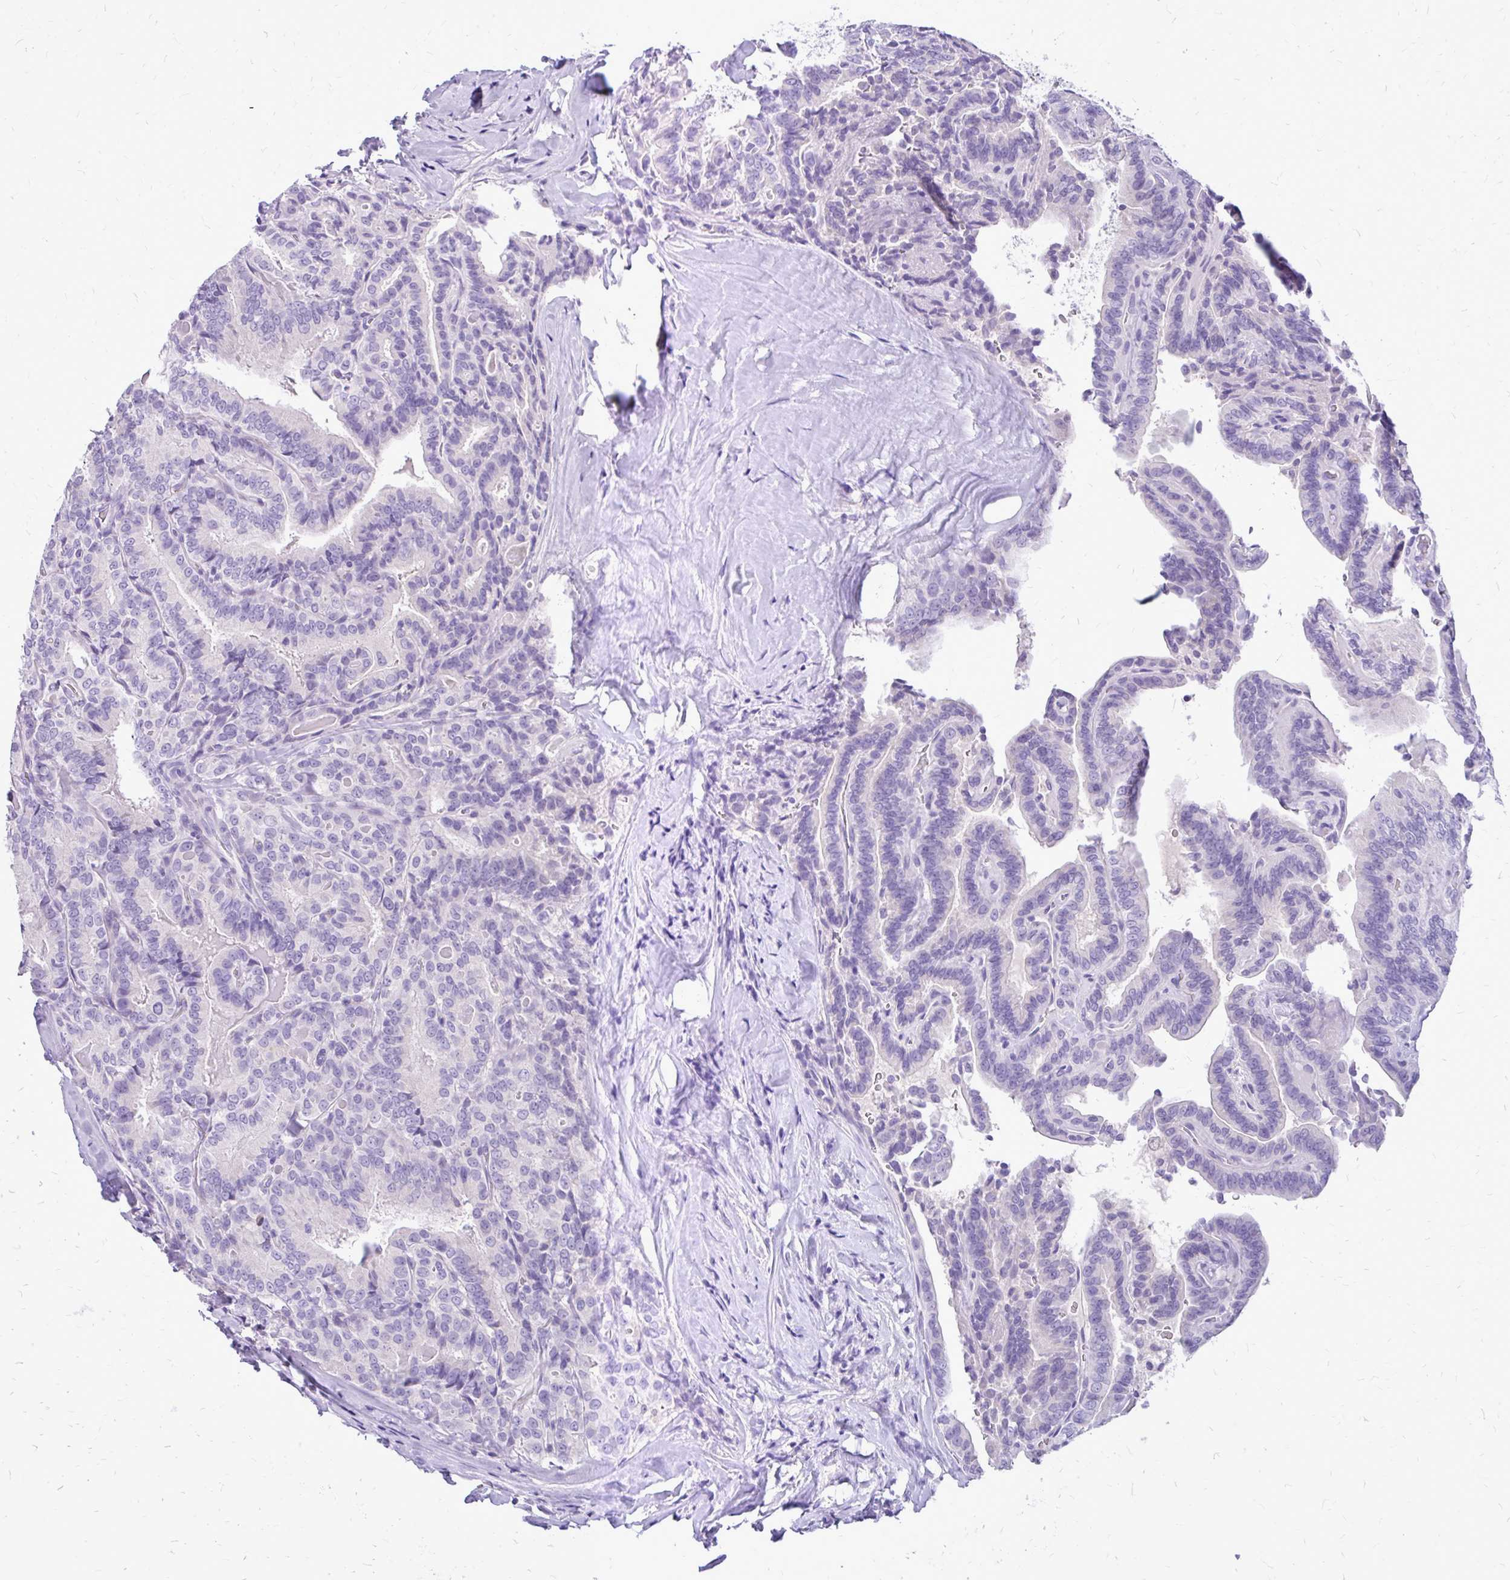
{"staining": {"intensity": "negative", "quantity": "none", "location": "none"}, "tissue": "thyroid cancer", "cell_type": "Tumor cells", "image_type": "cancer", "snomed": [{"axis": "morphology", "description": "Papillary adenocarcinoma, NOS"}, {"axis": "topography", "description": "Thyroid gland"}], "caption": "Protein analysis of papillary adenocarcinoma (thyroid) exhibits no significant expression in tumor cells. (DAB (3,3'-diaminobenzidine) immunohistochemistry (IHC) visualized using brightfield microscopy, high magnification).", "gene": "MAP1LC3A", "patient": {"sex": "male", "age": 61}}